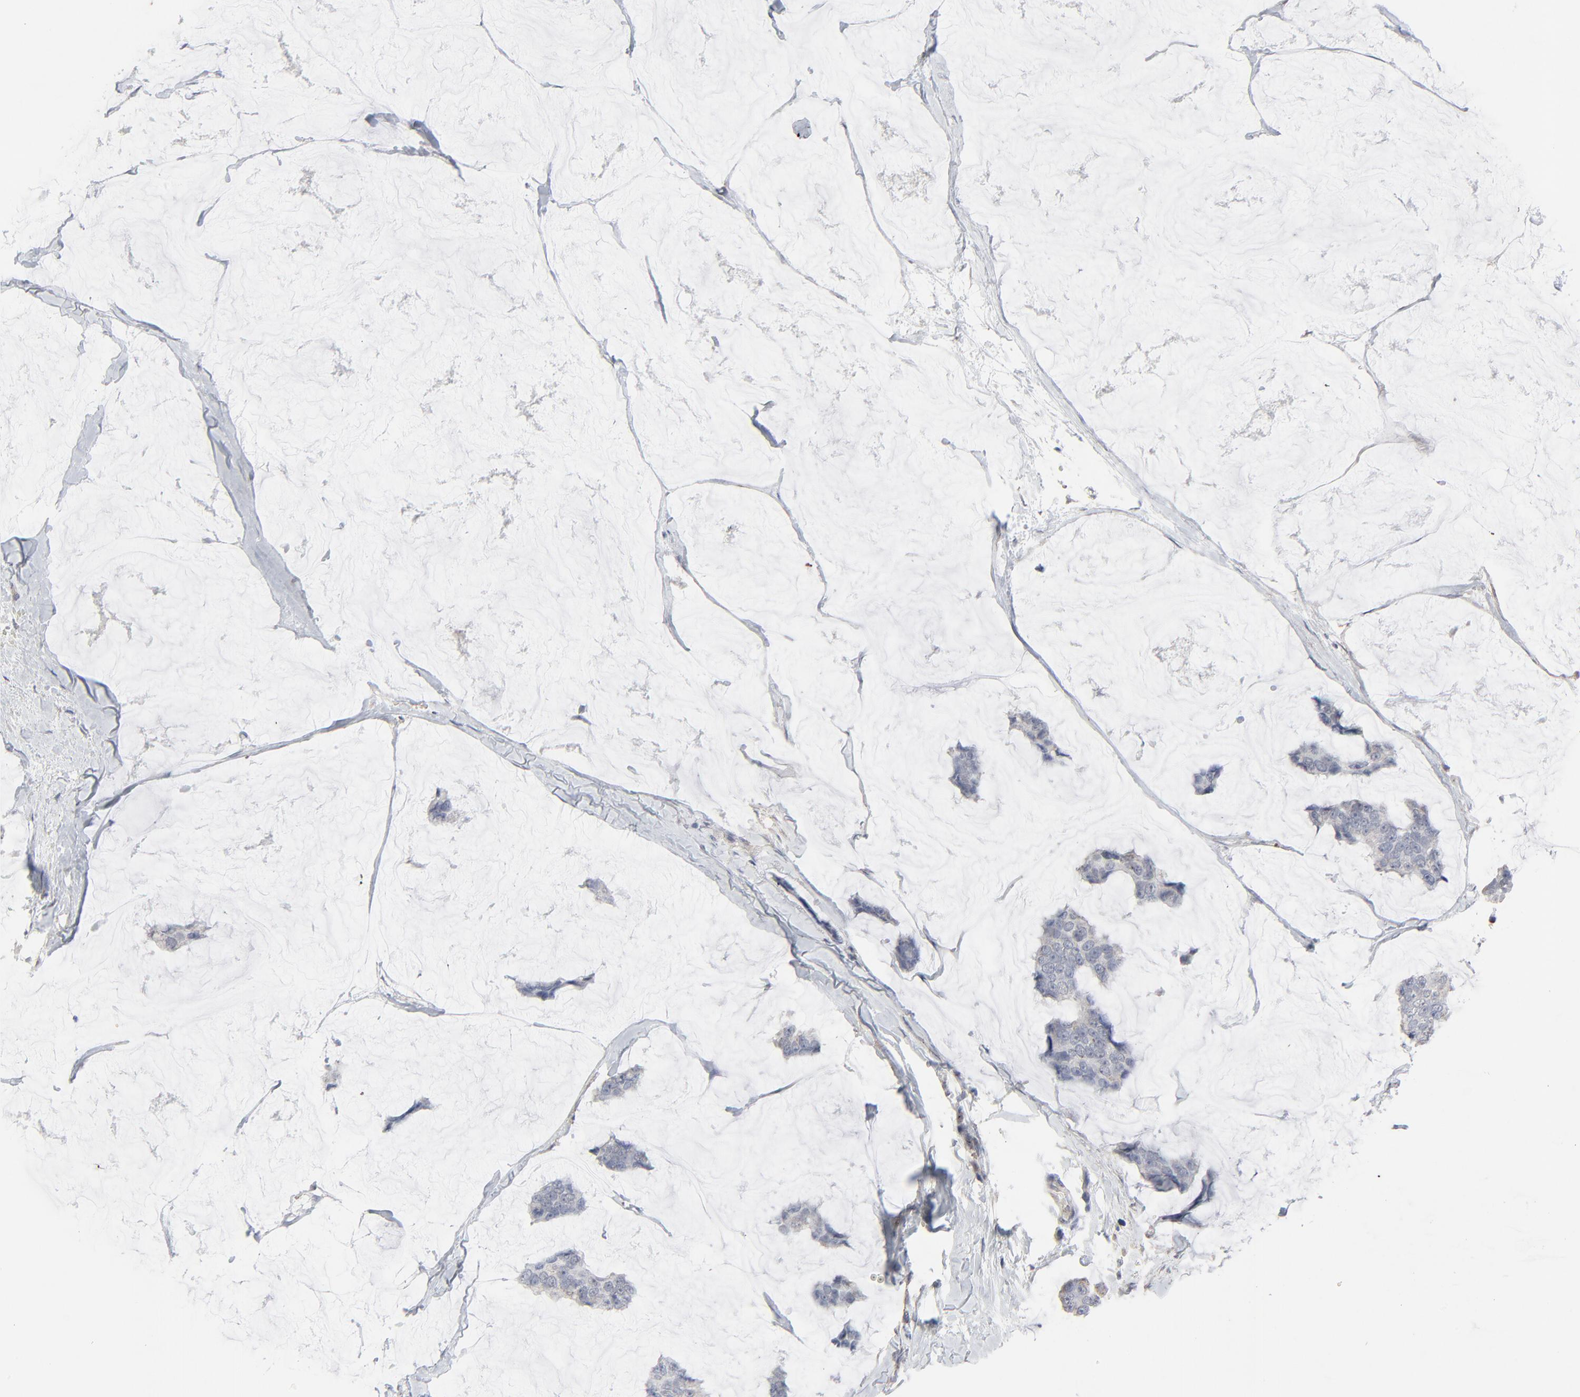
{"staining": {"intensity": "negative", "quantity": "none", "location": "none"}, "tissue": "breast cancer", "cell_type": "Tumor cells", "image_type": "cancer", "snomed": [{"axis": "morphology", "description": "Normal tissue, NOS"}, {"axis": "morphology", "description": "Duct carcinoma"}, {"axis": "topography", "description": "Breast"}], "caption": "An immunohistochemistry histopathology image of breast infiltrating ductal carcinoma is shown. There is no staining in tumor cells of breast infiltrating ductal carcinoma. (DAB (3,3'-diaminobenzidine) IHC, high magnification).", "gene": "JAM3", "patient": {"sex": "female", "age": 50}}